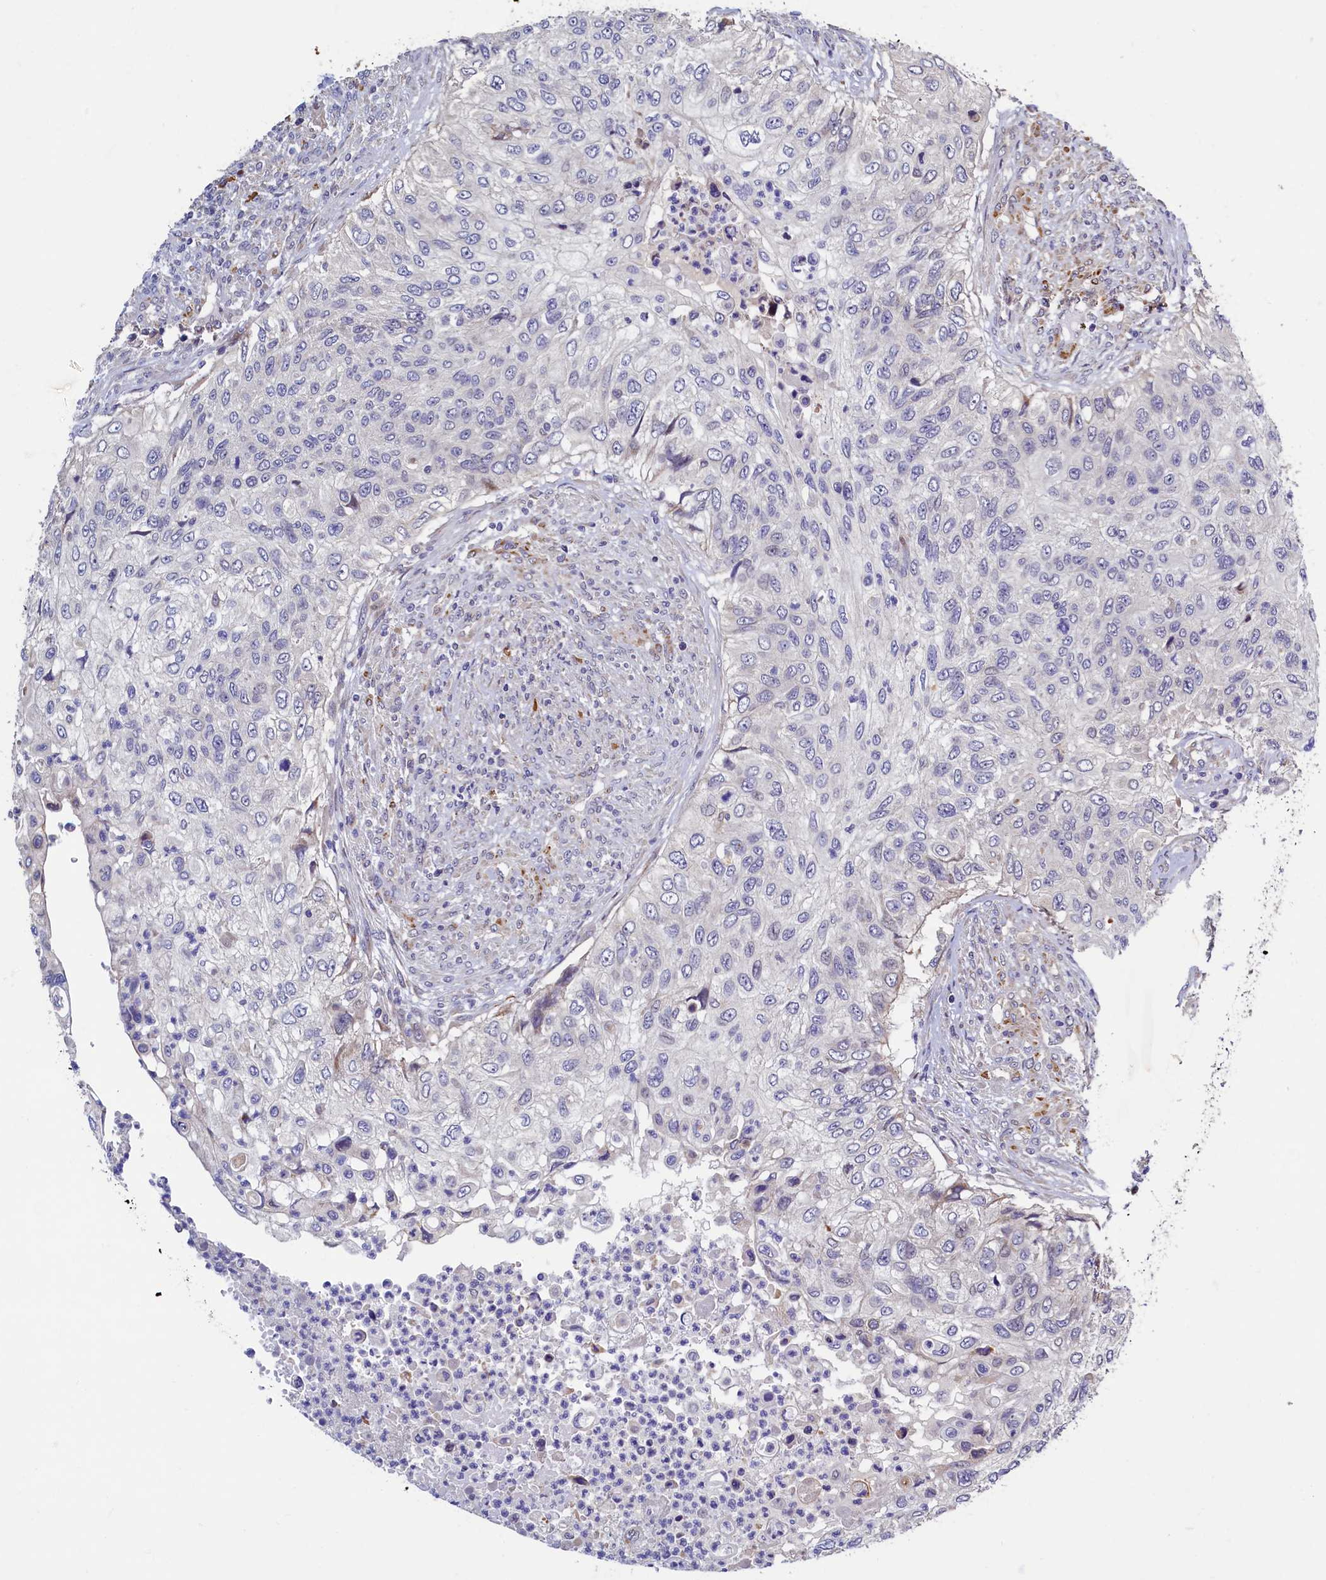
{"staining": {"intensity": "negative", "quantity": "none", "location": "none"}, "tissue": "urothelial cancer", "cell_type": "Tumor cells", "image_type": "cancer", "snomed": [{"axis": "morphology", "description": "Urothelial carcinoma, High grade"}, {"axis": "topography", "description": "Urinary bladder"}], "caption": "Urothelial cancer was stained to show a protein in brown. There is no significant expression in tumor cells.", "gene": "SLC16A14", "patient": {"sex": "female", "age": 60}}